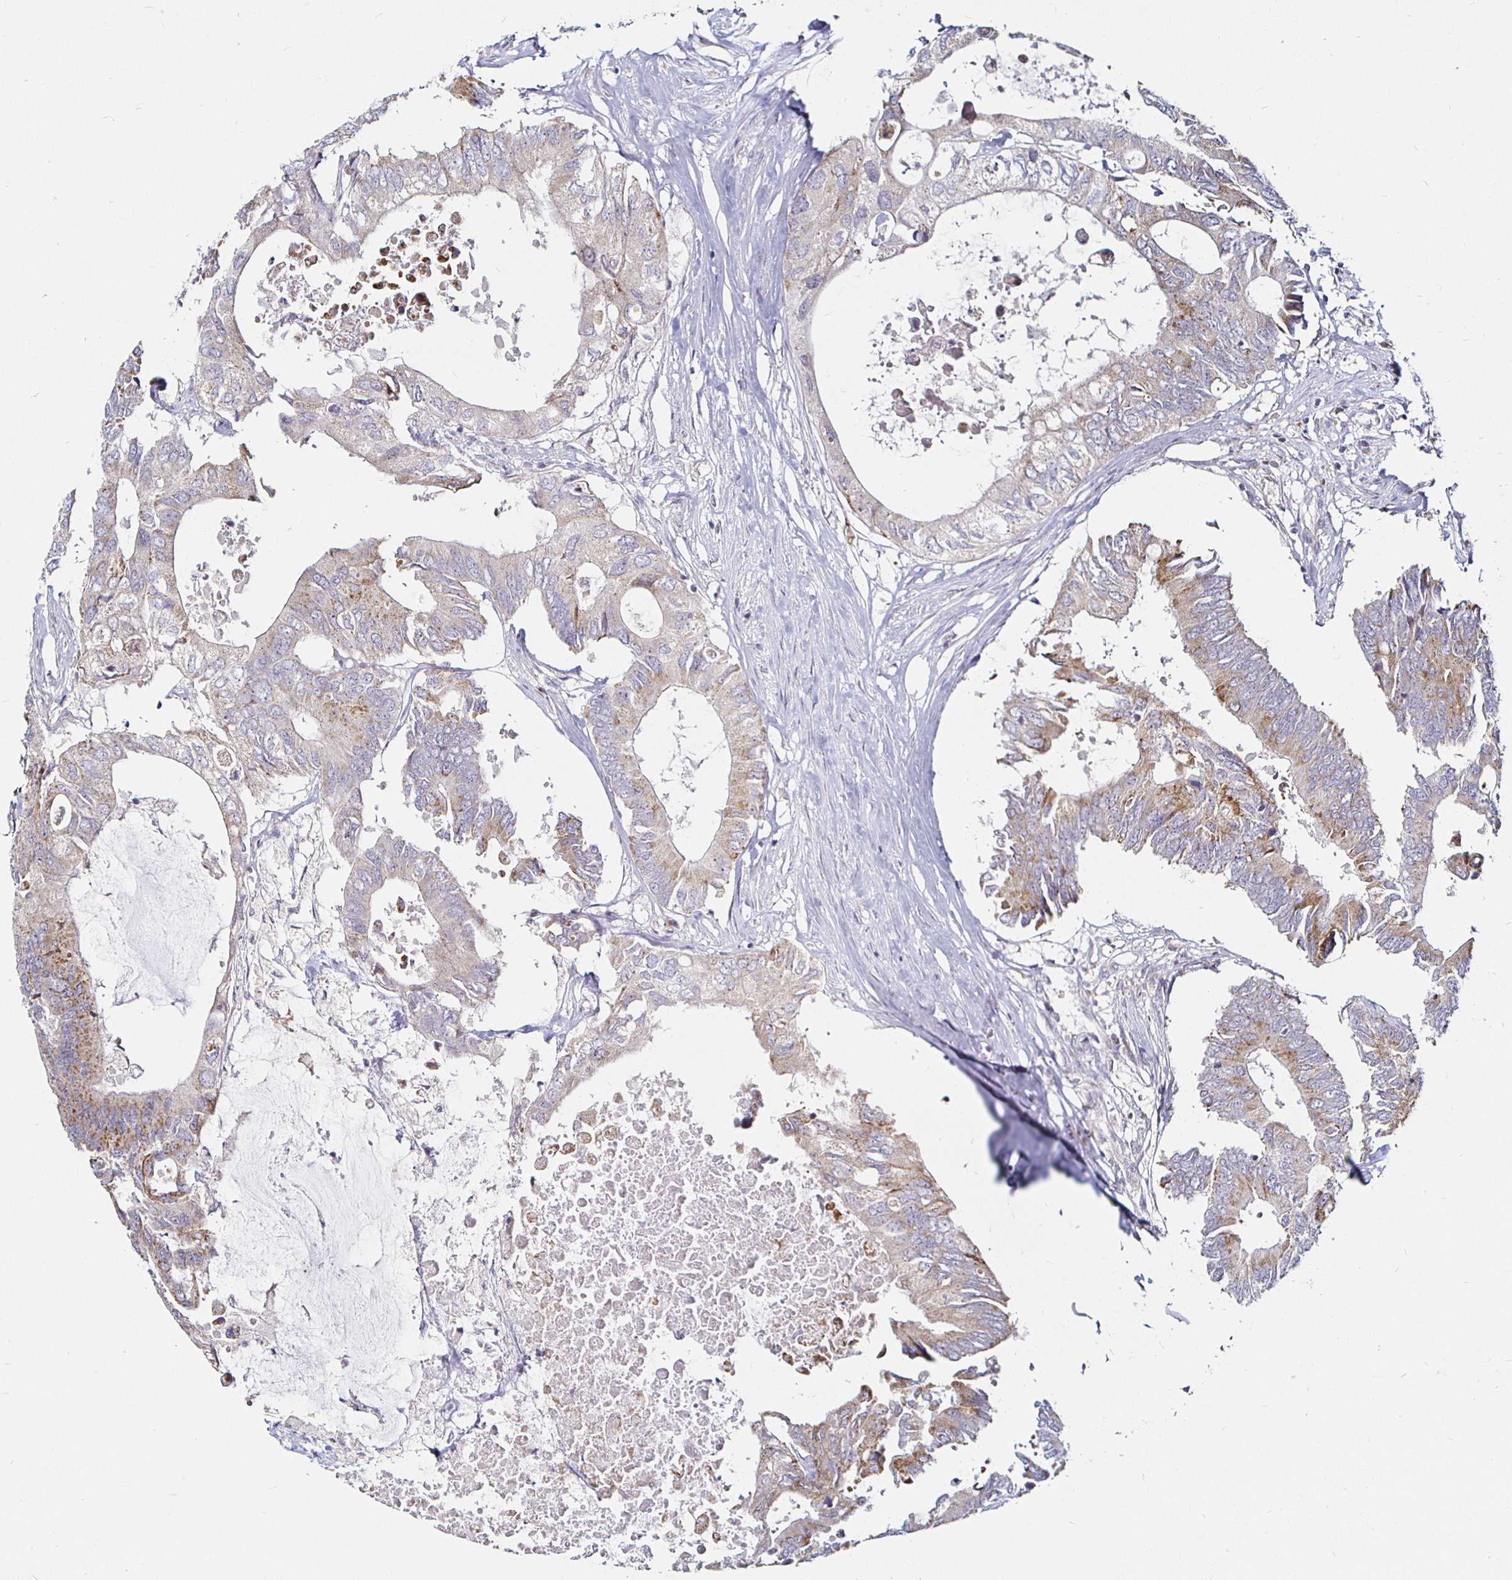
{"staining": {"intensity": "moderate", "quantity": "<25%", "location": "cytoplasmic/membranous"}, "tissue": "colorectal cancer", "cell_type": "Tumor cells", "image_type": "cancer", "snomed": [{"axis": "morphology", "description": "Adenocarcinoma, NOS"}, {"axis": "topography", "description": "Colon"}], "caption": "Adenocarcinoma (colorectal) stained with a brown dye demonstrates moderate cytoplasmic/membranous positive expression in approximately <25% of tumor cells.", "gene": "ATG3", "patient": {"sex": "male", "age": 71}}